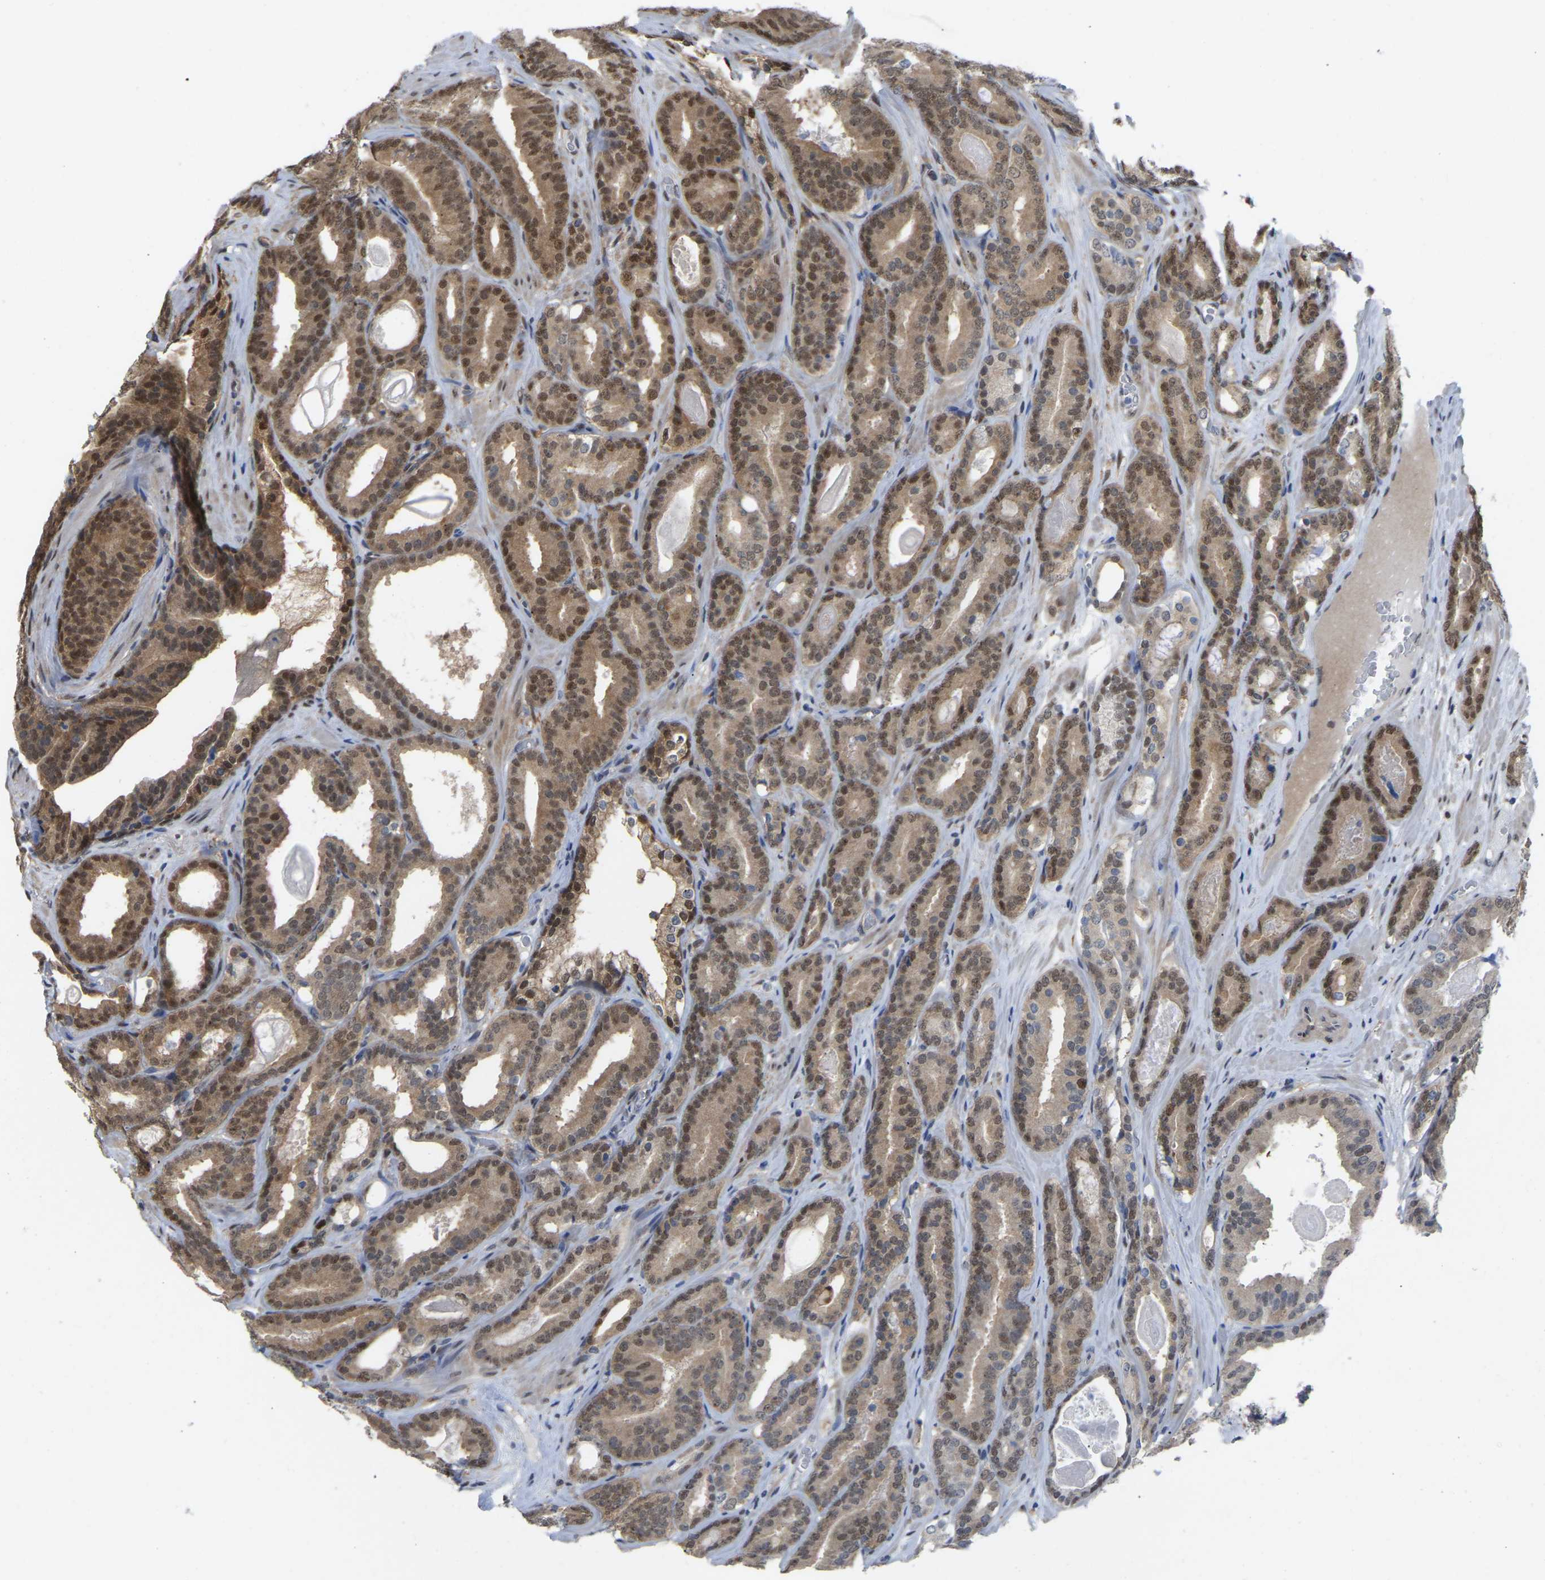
{"staining": {"intensity": "moderate", "quantity": ">75%", "location": "cytoplasmic/membranous,nuclear"}, "tissue": "prostate cancer", "cell_type": "Tumor cells", "image_type": "cancer", "snomed": [{"axis": "morphology", "description": "Adenocarcinoma, High grade"}, {"axis": "topography", "description": "Prostate"}], "caption": "Immunohistochemical staining of human prostate high-grade adenocarcinoma demonstrates medium levels of moderate cytoplasmic/membranous and nuclear protein staining in about >75% of tumor cells. The staining was performed using DAB (3,3'-diaminobenzidine) to visualize the protein expression in brown, while the nuclei were stained in blue with hematoxylin (Magnification: 20x).", "gene": "KLRG2", "patient": {"sex": "male", "age": 60}}